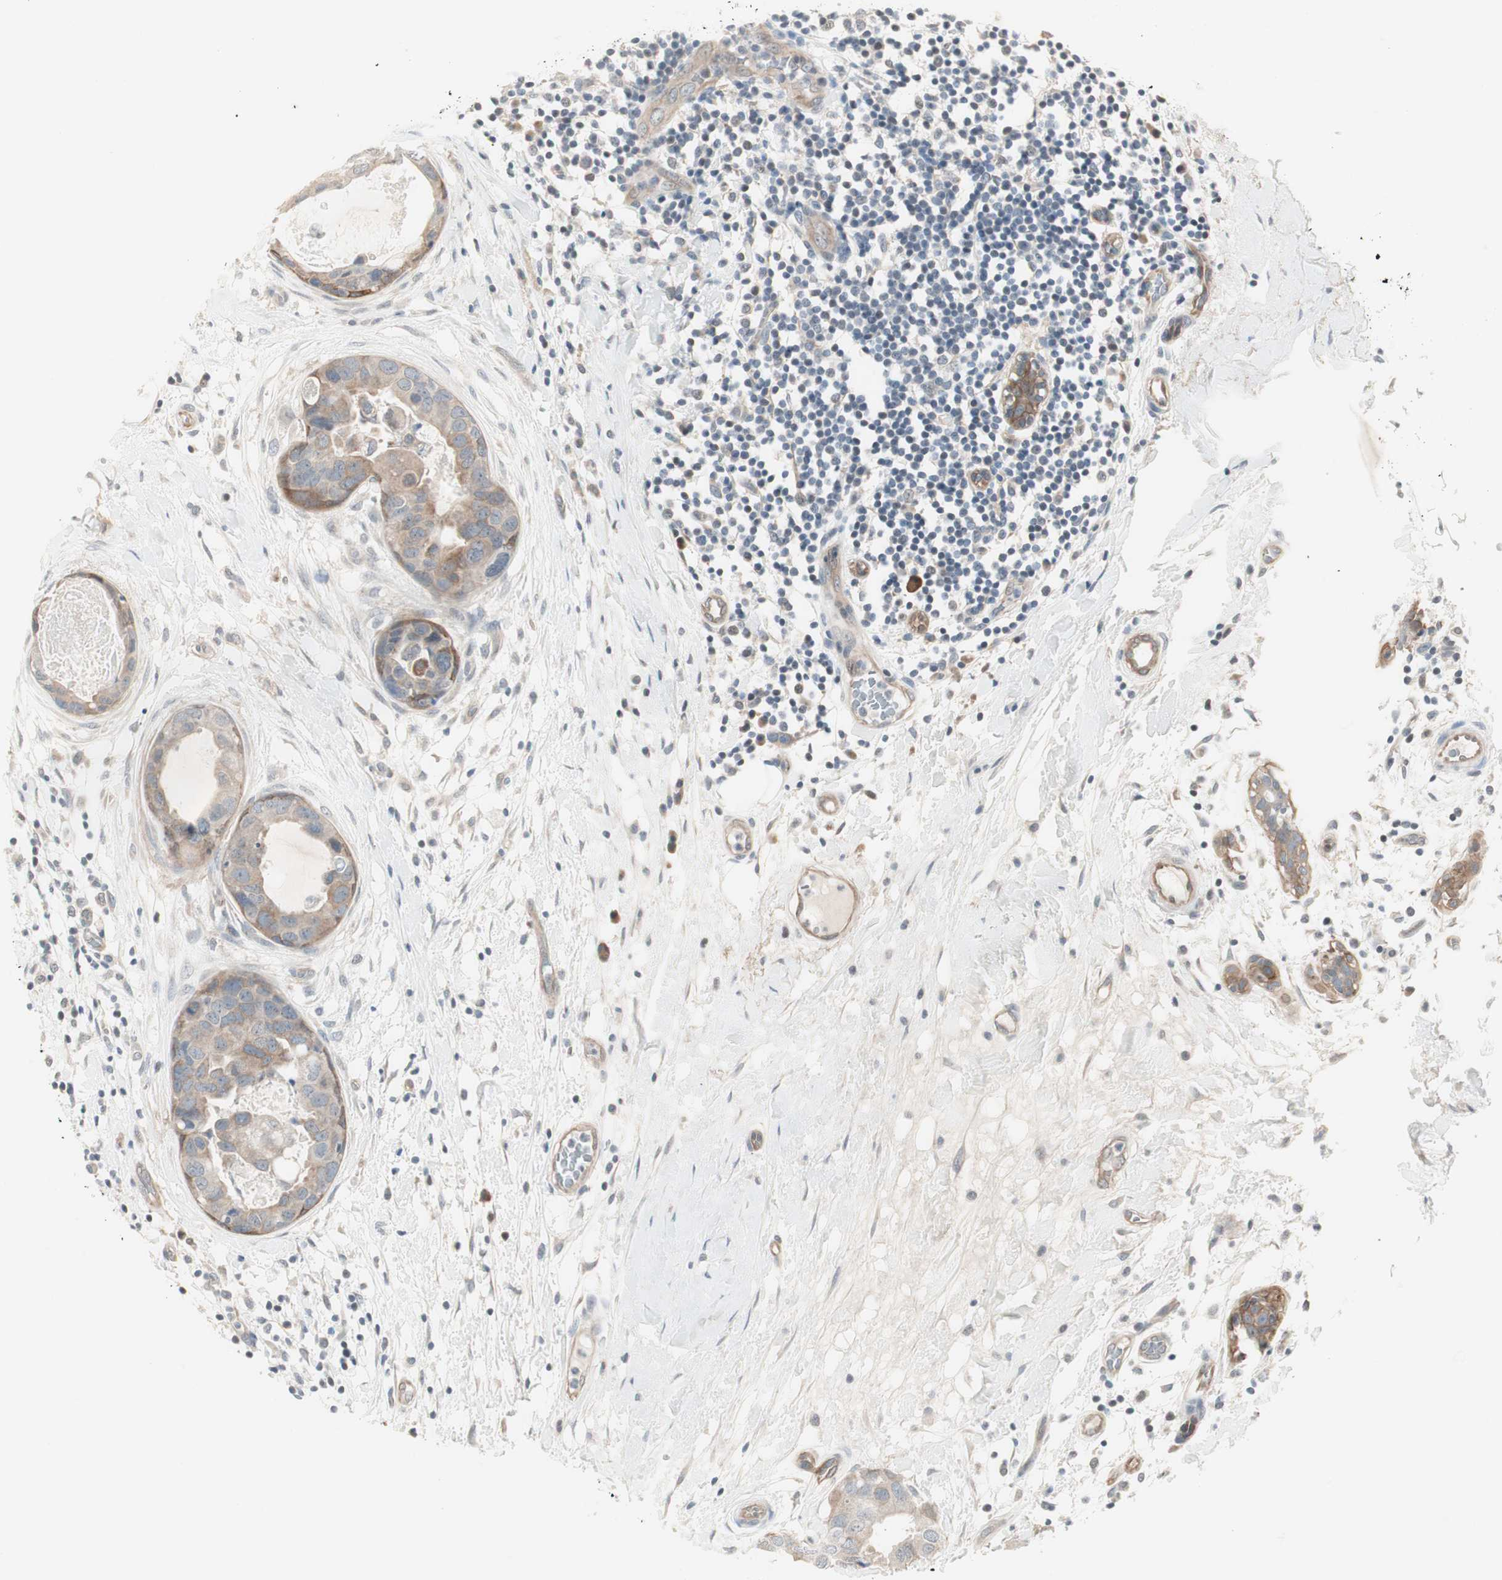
{"staining": {"intensity": "weak", "quantity": ">75%", "location": "cytoplasmic/membranous"}, "tissue": "breast cancer", "cell_type": "Tumor cells", "image_type": "cancer", "snomed": [{"axis": "morphology", "description": "Duct carcinoma"}, {"axis": "topography", "description": "Breast"}], "caption": "Tumor cells demonstrate low levels of weak cytoplasmic/membranous staining in approximately >75% of cells in breast cancer.", "gene": "ITGB4", "patient": {"sex": "female", "age": 40}}